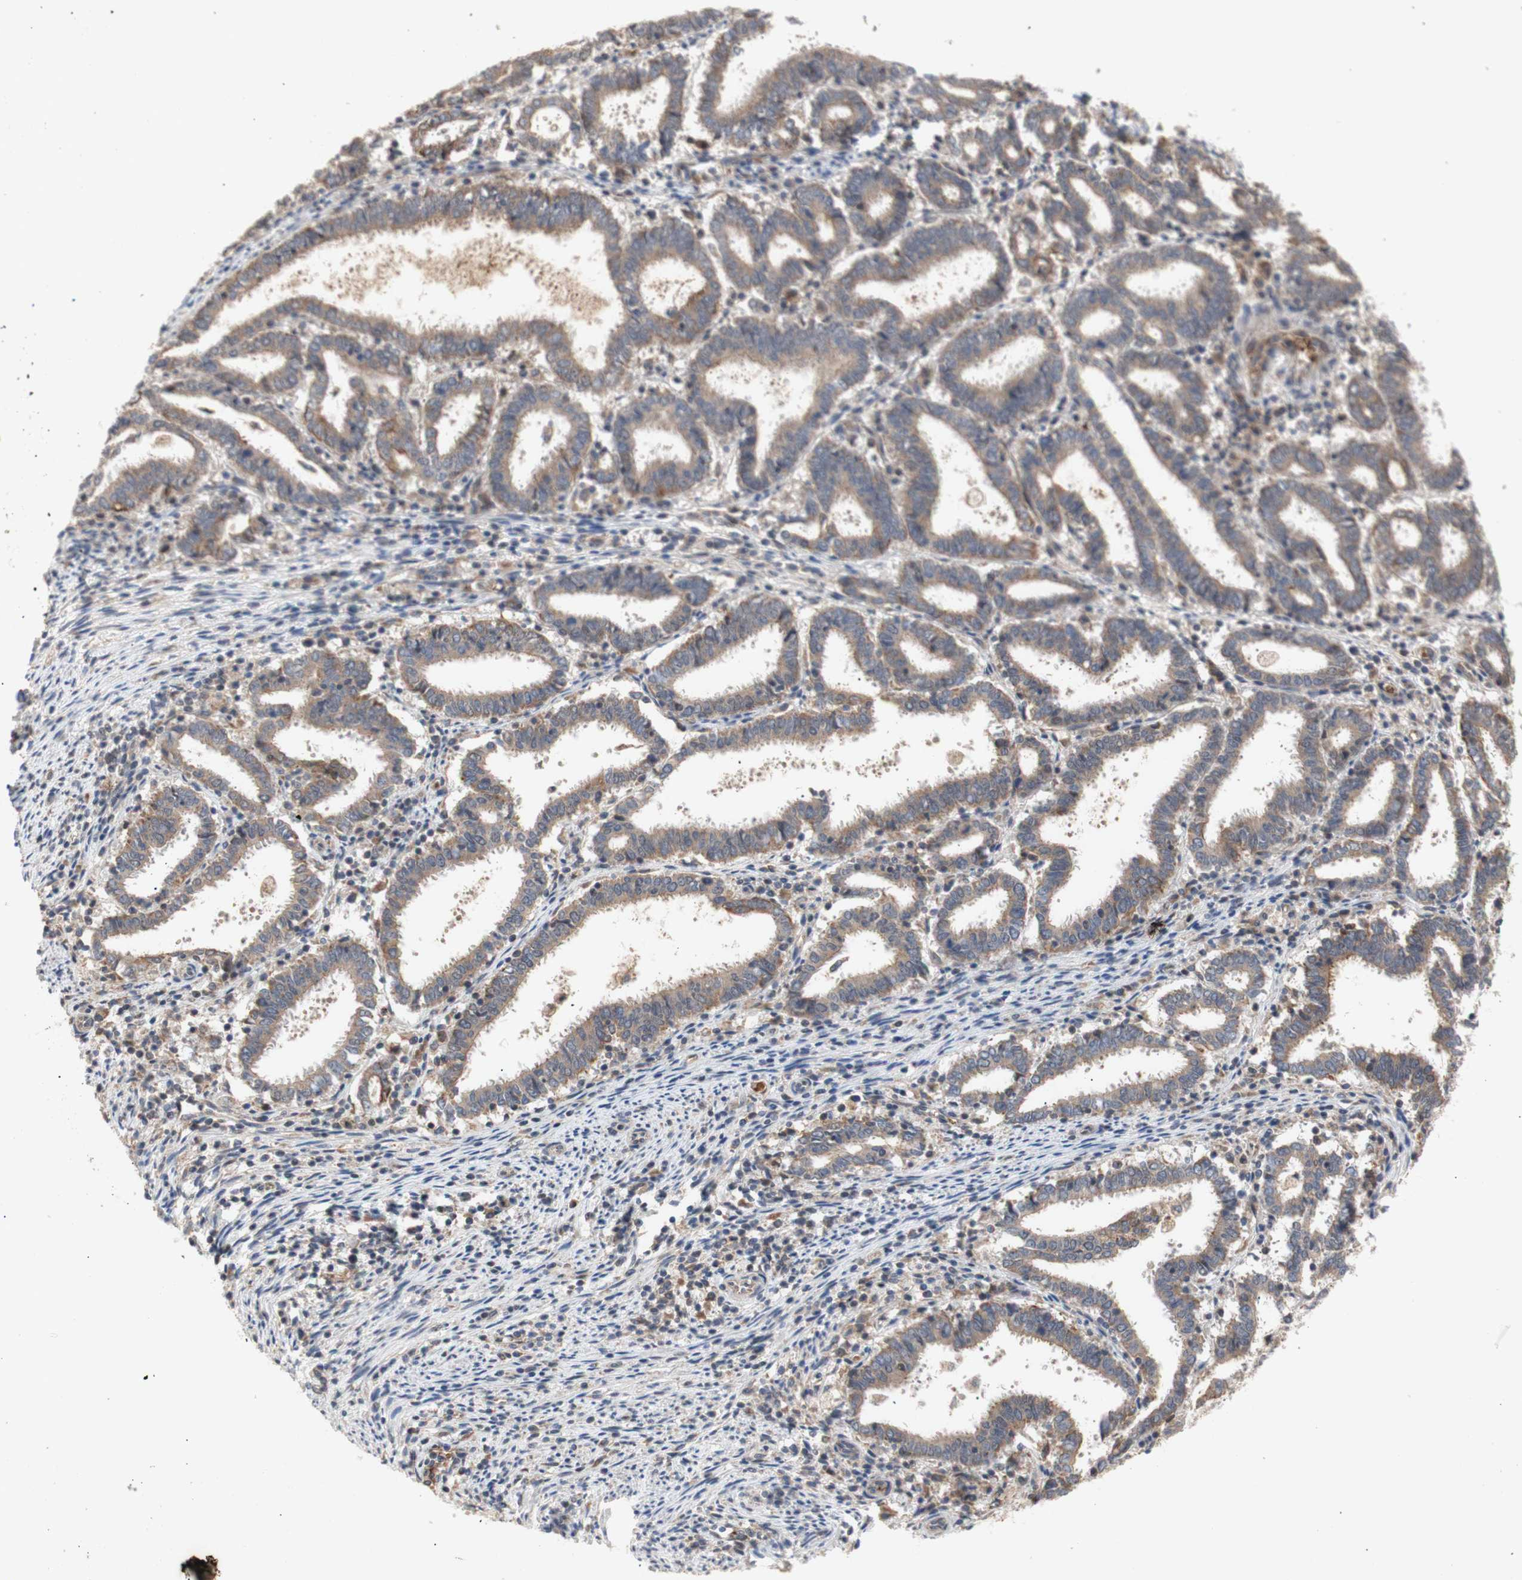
{"staining": {"intensity": "weak", "quantity": ">75%", "location": "cytoplasmic/membranous"}, "tissue": "endometrial cancer", "cell_type": "Tumor cells", "image_type": "cancer", "snomed": [{"axis": "morphology", "description": "Adenocarcinoma, NOS"}, {"axis": "topography", "description": "Uterus"}], "caption": "High-power microscopy captured an immunohistochemistry image of endometrial cancer, revealing weak cytoplasmic/membranous expression in about >75% of tumor cells. The staining is performed using DAB brown chromogen to label protein expression. The nuclei are counter-stained blue using hematoxylin.", "gene": "PKN1", "patient": {"sex": "female", "age": 83}}